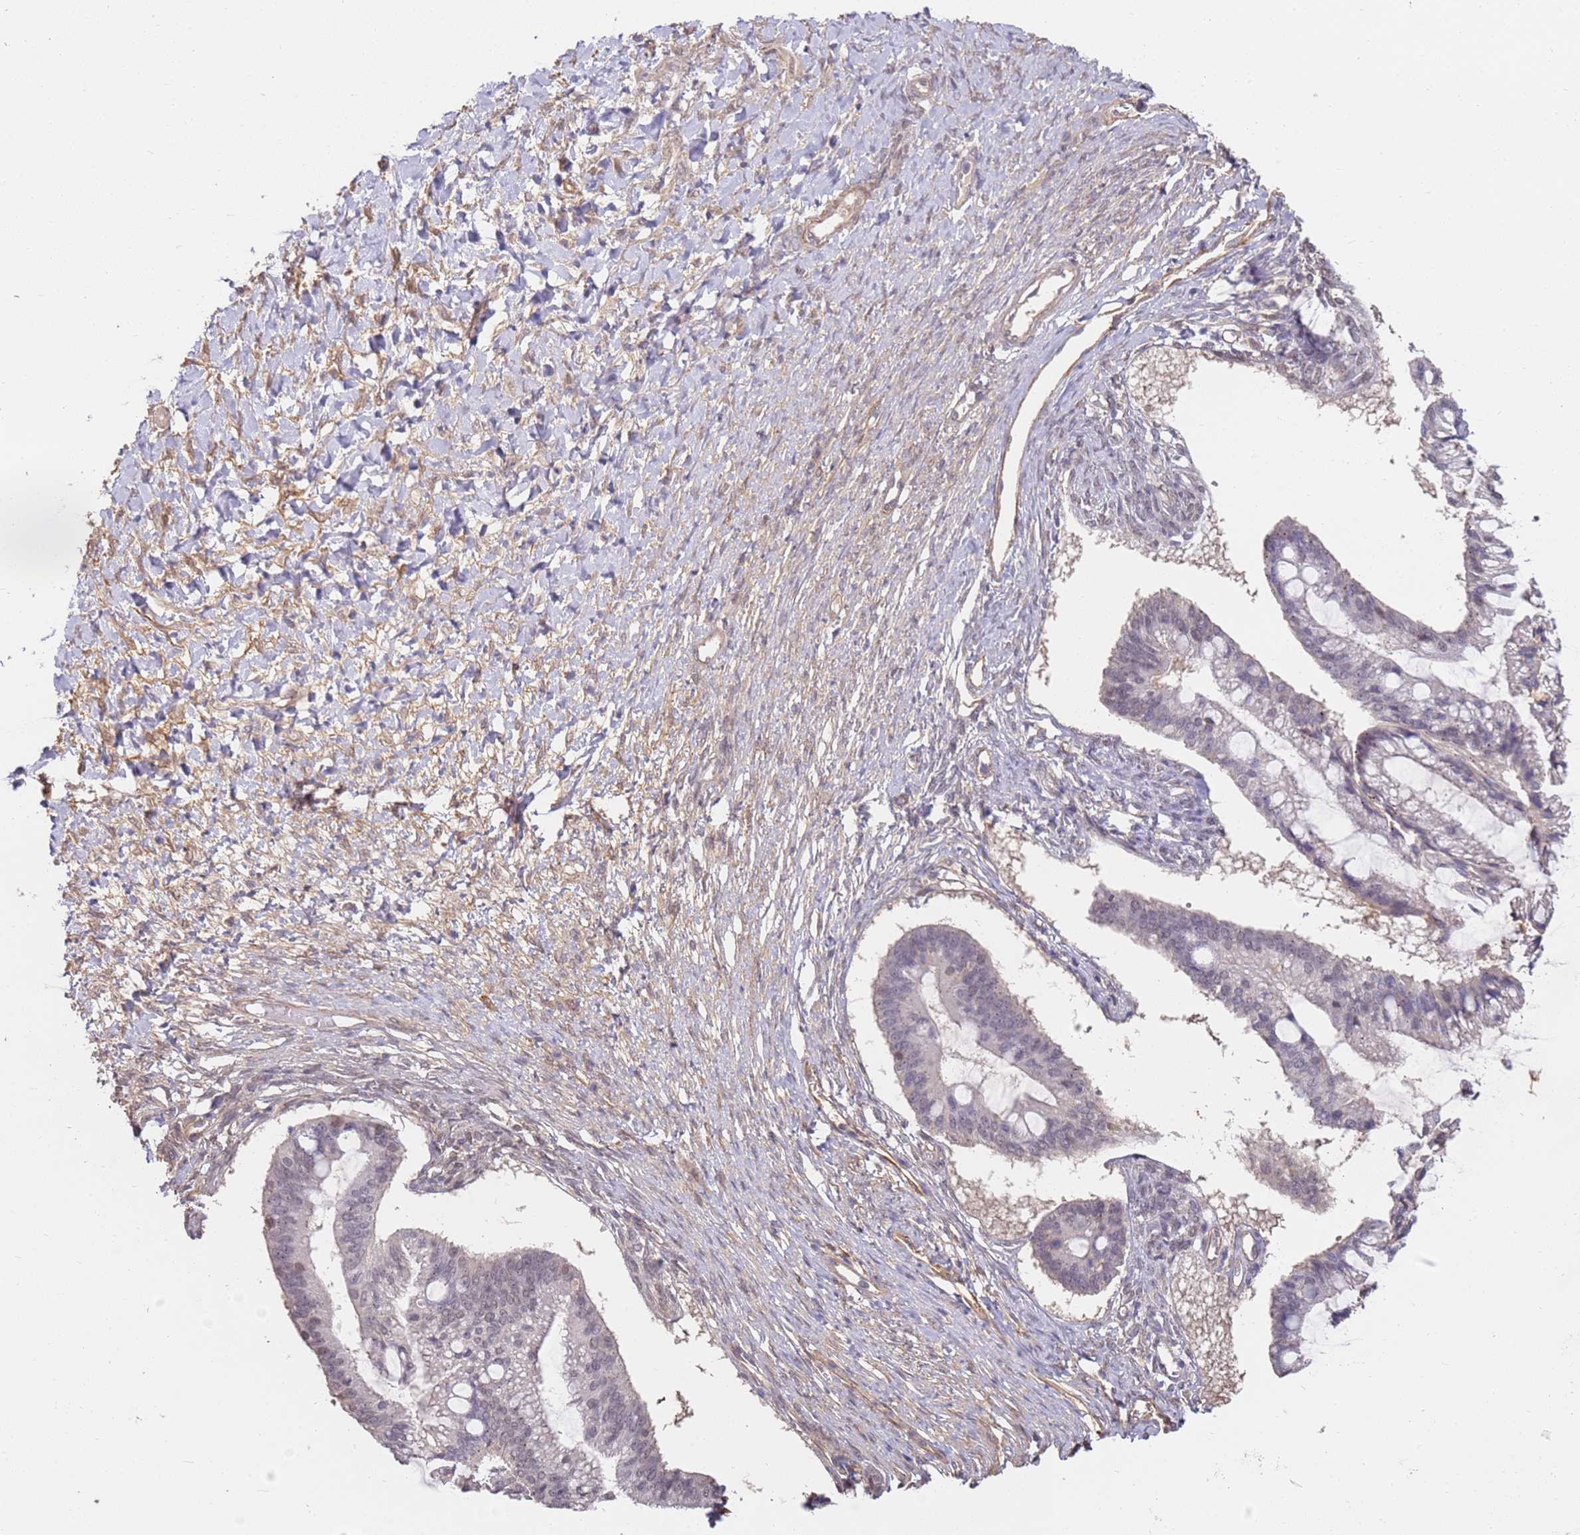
{"staining": {"intensity": "weak", "quantity": "<25%", "location": "nuclear"}, "tissue": "ovarian cancer", "cell_type": "Tumor cells", "image_type": "cancer", "snomed": [{"axis": "morphology", "description": "Cystadenocarcinoma, mucinous, NOS"}, {"axis": "topography", "description": "Ovary"}], "caption": "Tumor cells are negative for protein expression in human ovarian cancer.", "gene": "WDR93", "patient": {"sex": "female", "age": 73}}